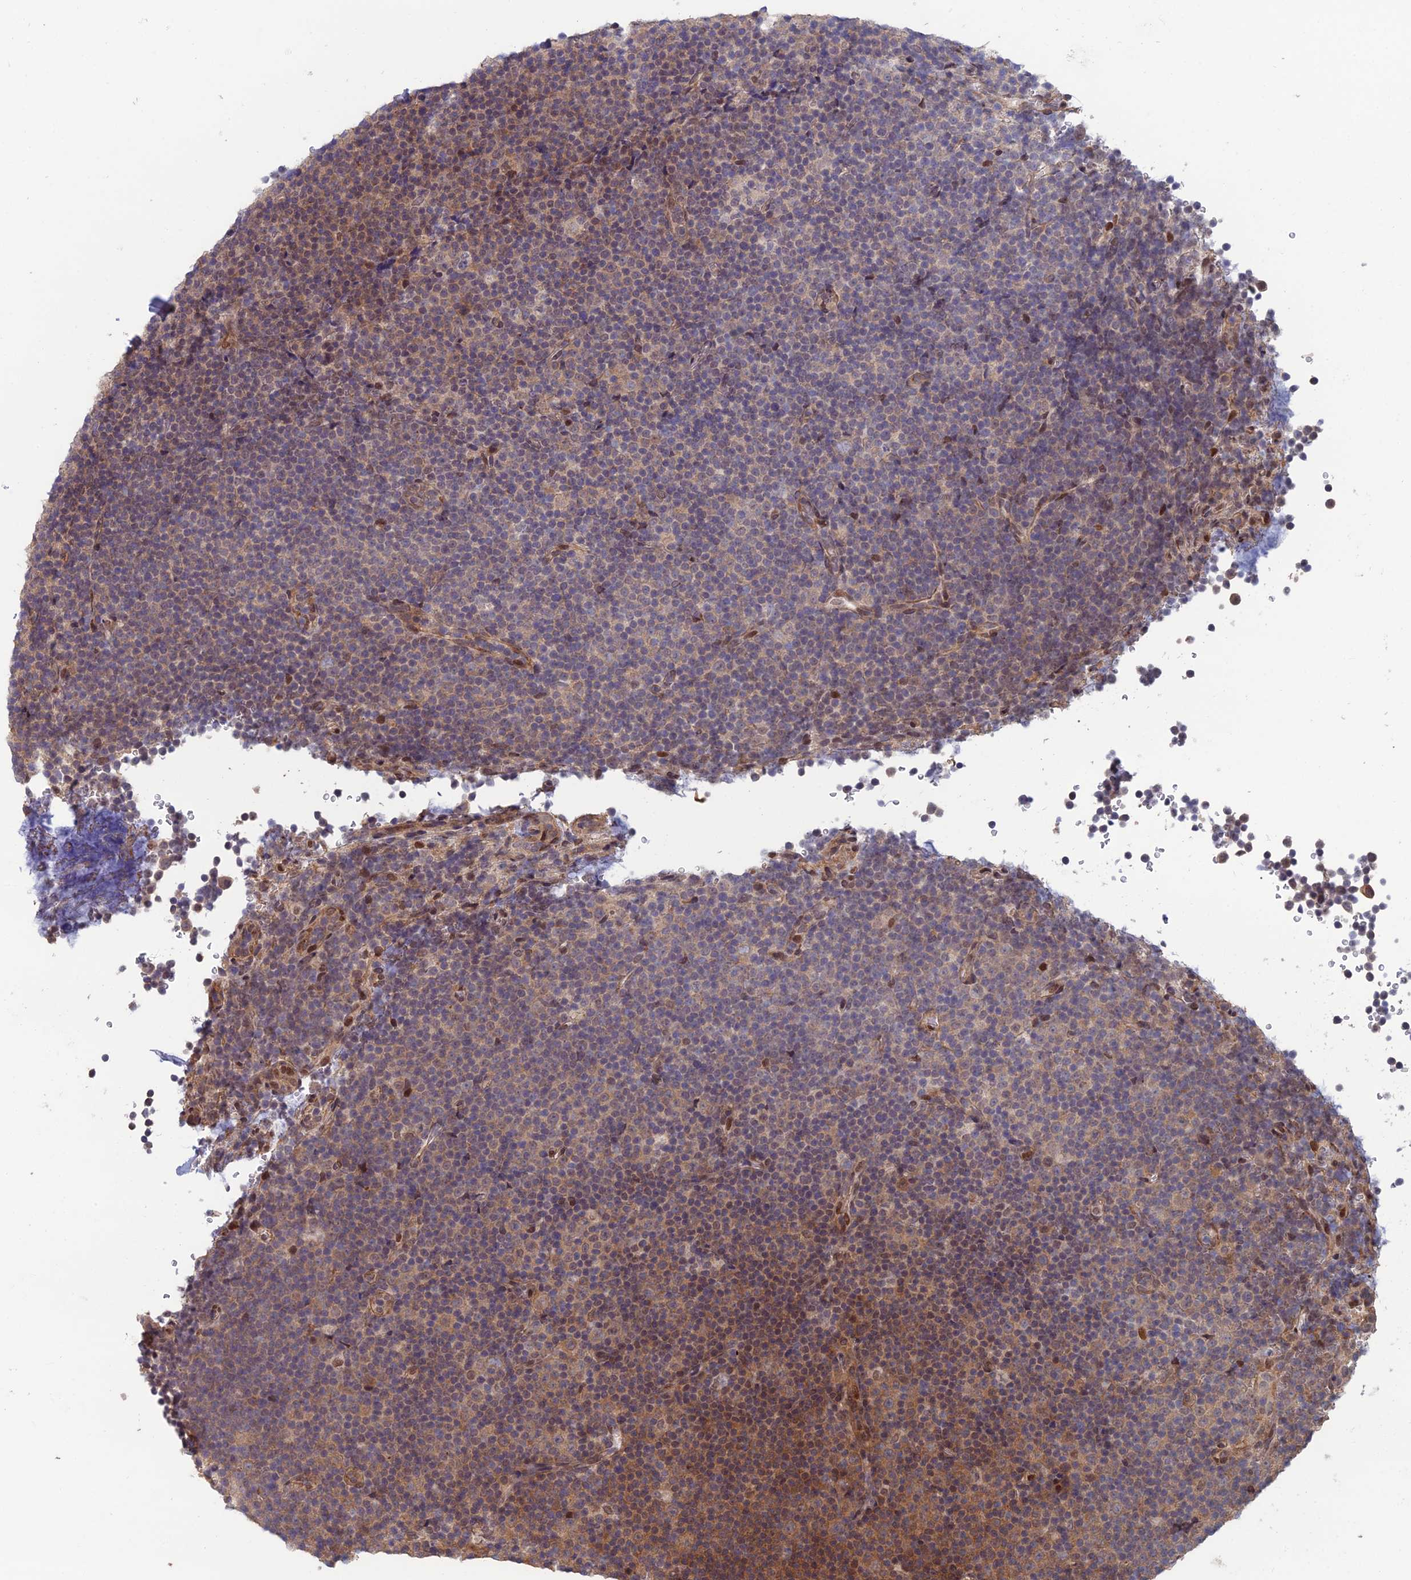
{"staining": {"intensity": "moderate", "quantity": "<25%", "location": "nuclear"}, "tissue": "lymphoma", "cell_type": "Tumor cells", "image_type": "cancer", "snomed": [{"axis": "morphology", "description": "Malignant lymphoma, non-Hodgkin's type, Low grade"}, {"axis": "topography", "description": "Lymph node"}], "caption": "Immunohistochemistry image of neoplastic tissue: human malignant lymphoma, non-Hodgkin's type (low-grade) stained using immunohistochemistry (IHC) reveals low levels of moderate protein expression localized specifically in the nuclear of tumor cells, appearing as a nuclear brown color.", "gene": "CCDC183", "patient": {"sex": "female", "age": 67}}